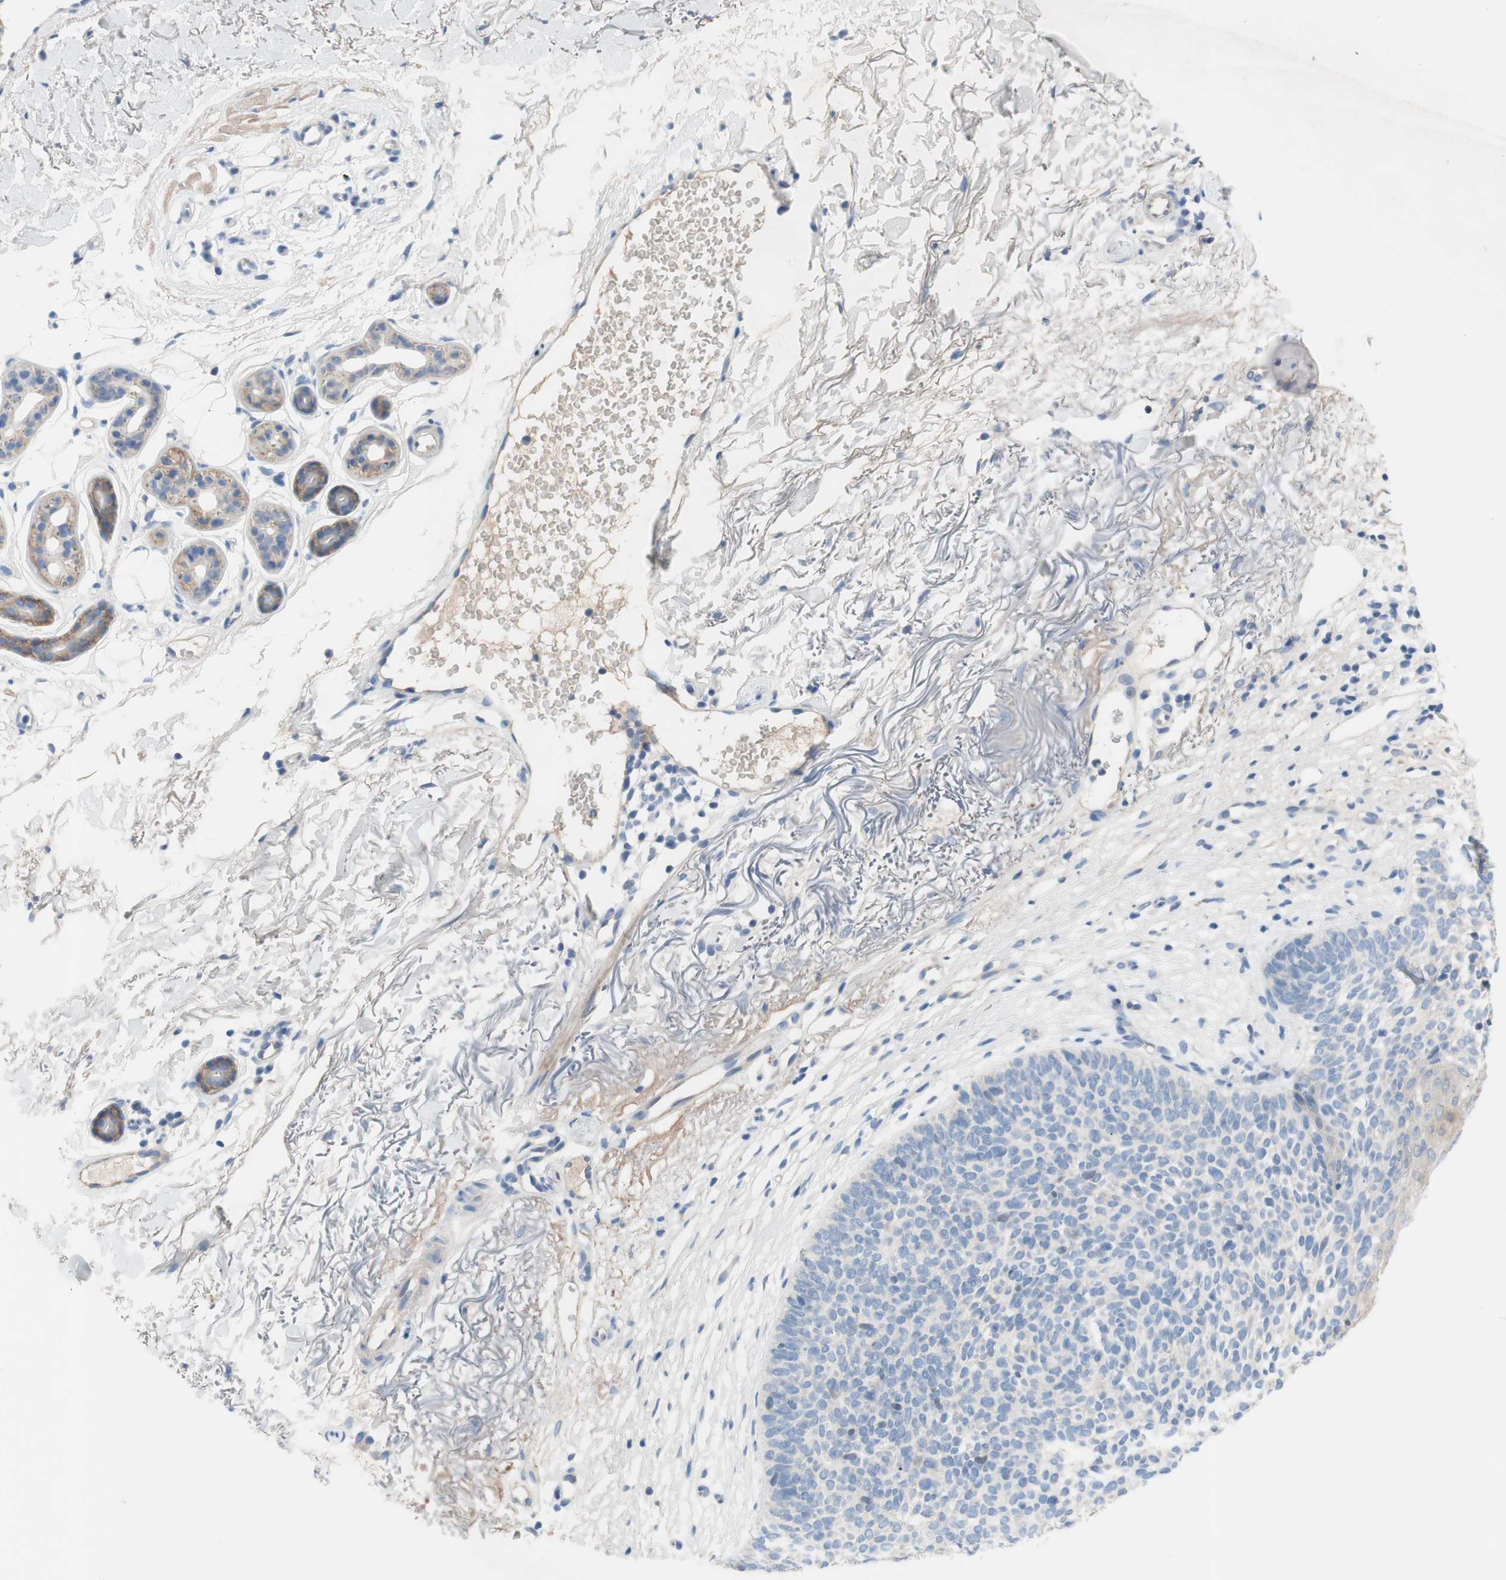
{"staining": {"intensity": "negative", "quantity": "none", "location": "none"}, "tissue": "skin cancer", "cell_type": "Tumor cells", "image_type": "cancer", "snomed": [{"axis": "morphology", "description": "Basal cell carcinoma"}, {"axis": "topography", "description": "Skin"}], "caption": "Skin cancer was stained to show a protein in brown. There is no significant staining in tumor cells.", "gene": "FDFT1", "patient": {"sex": "female", "age": 70}}